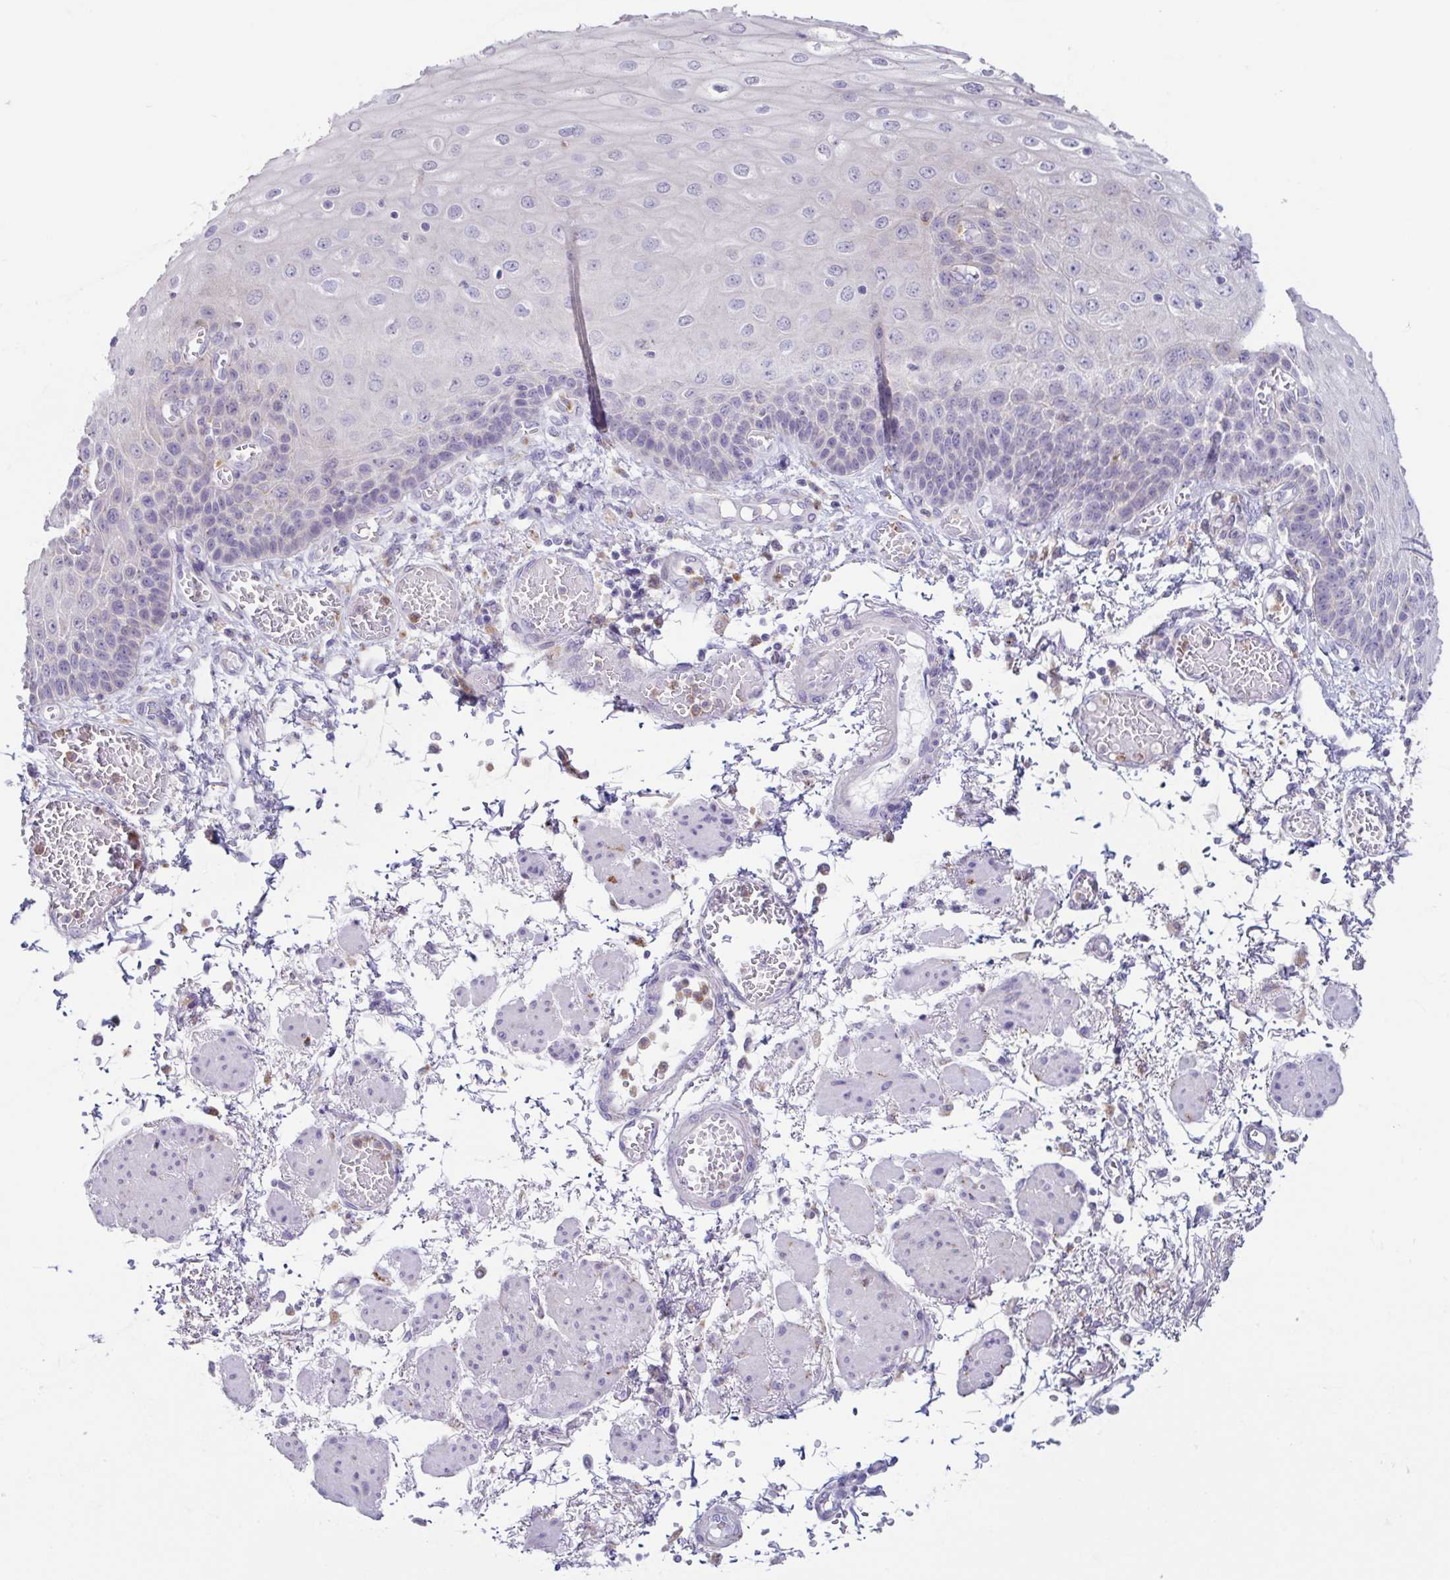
{"staining": {"intensity": "negative", "quantity": "none", "location": "none"}, "tissue": "esophagus", "cell_type": "Squamous epithelial cells", "image_type": "normal", "snomed": [{"axis": "morphology", "description": "Normal tissue, NOS"}, {"axis": "morphology", "description": "Adenocarcinoma, NOS"}, {"axis": "topography", "description": "Esophagus"}], "caption": "Protein analysis of benign esophagus shows no significant positivity in squamous epithelial cells.", "gene": "ATP6V1G2", "patient": {"sex": "male", "age": 81}}